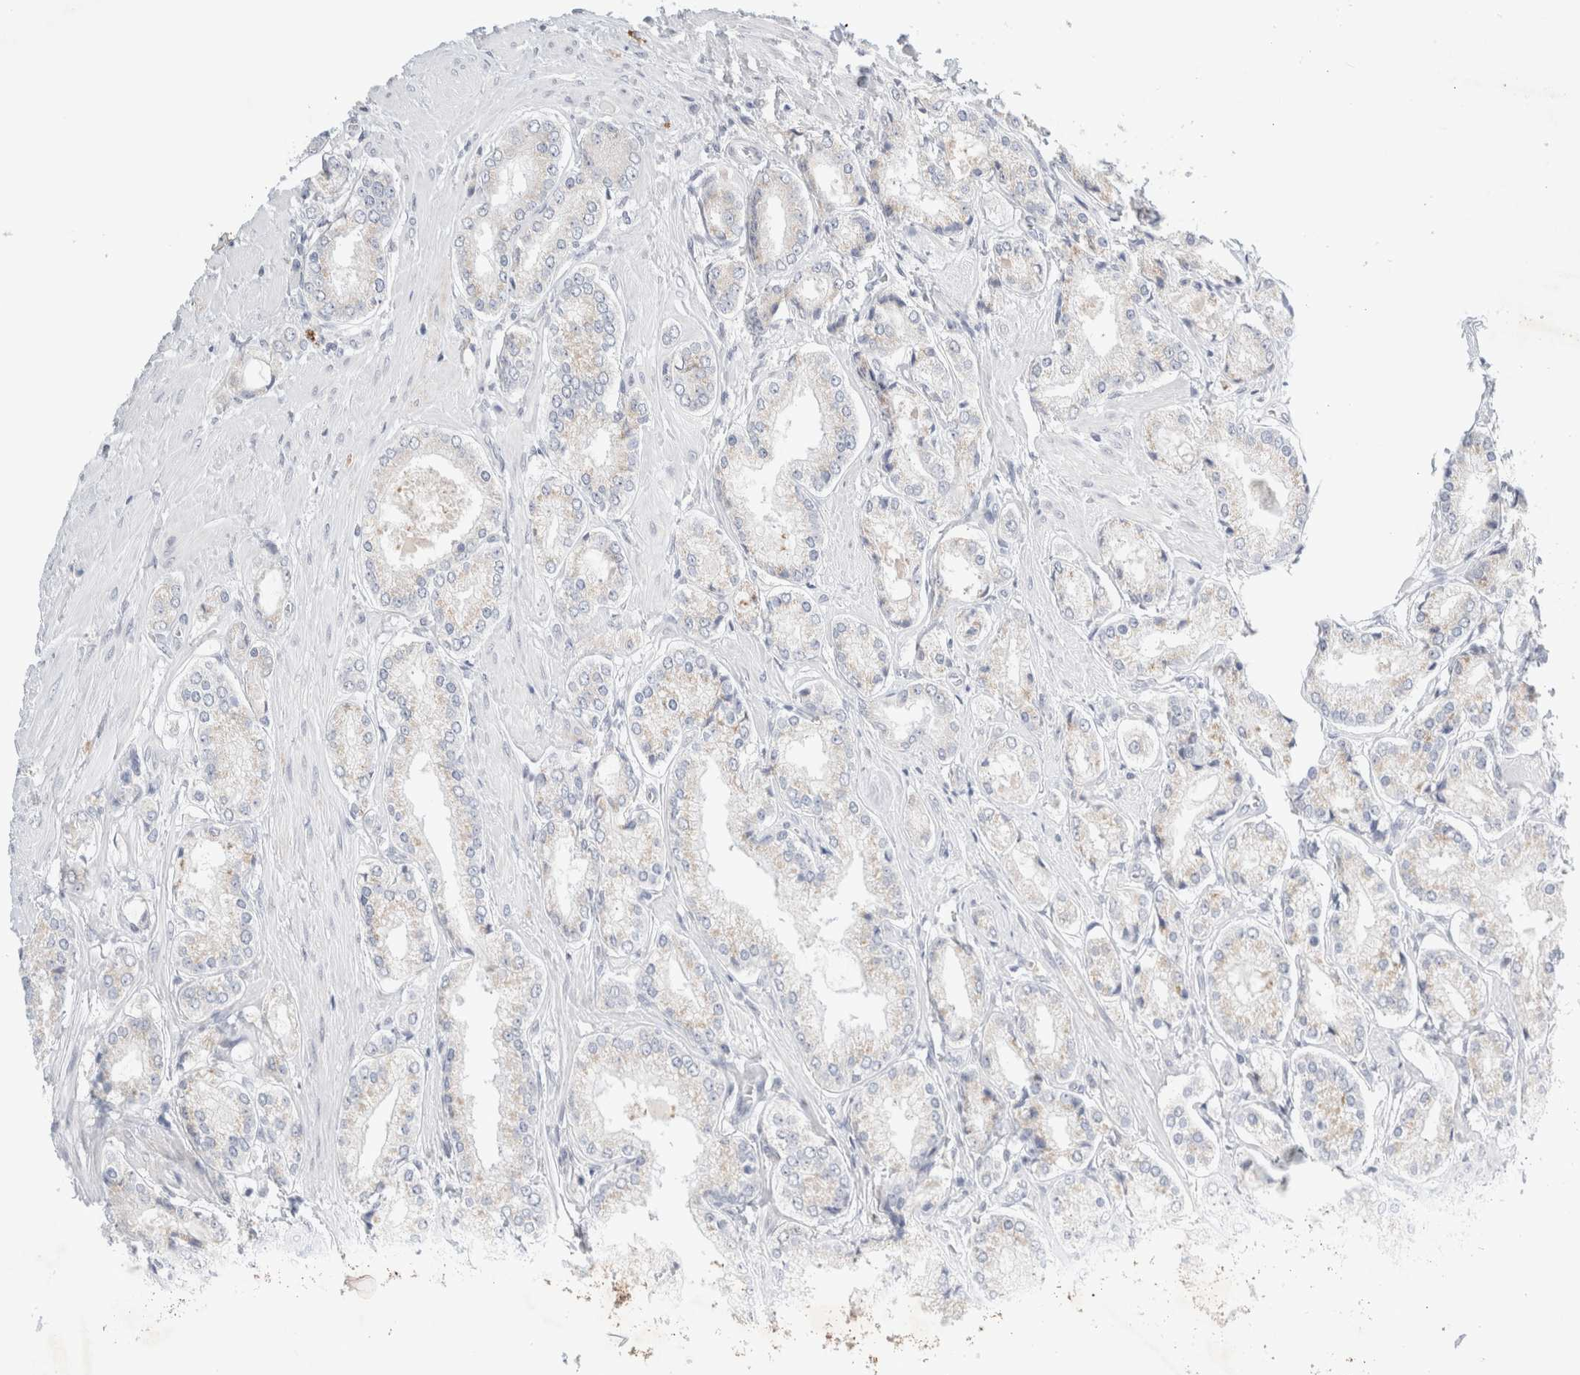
{"staining": {"intensity": "negative", "quantity": "none", "location": "none"}, "tissue": "prostate cancer", "cell_type": "Tumor cells", "image_type": "cancer", "snomed": [{"axis": "morphology", "description": "Adenocarcinoma, Low grade"}, {"axis": "topography", "description": "Prostate"}], "caption": "Prostate adenocarcinoma (low-grade) stained for a protein using immunohistochemistry (IHC) shows no positivity tumor cells.", "gene": "SLC22A12", "patient": {"sex": "male", "age": 62}}